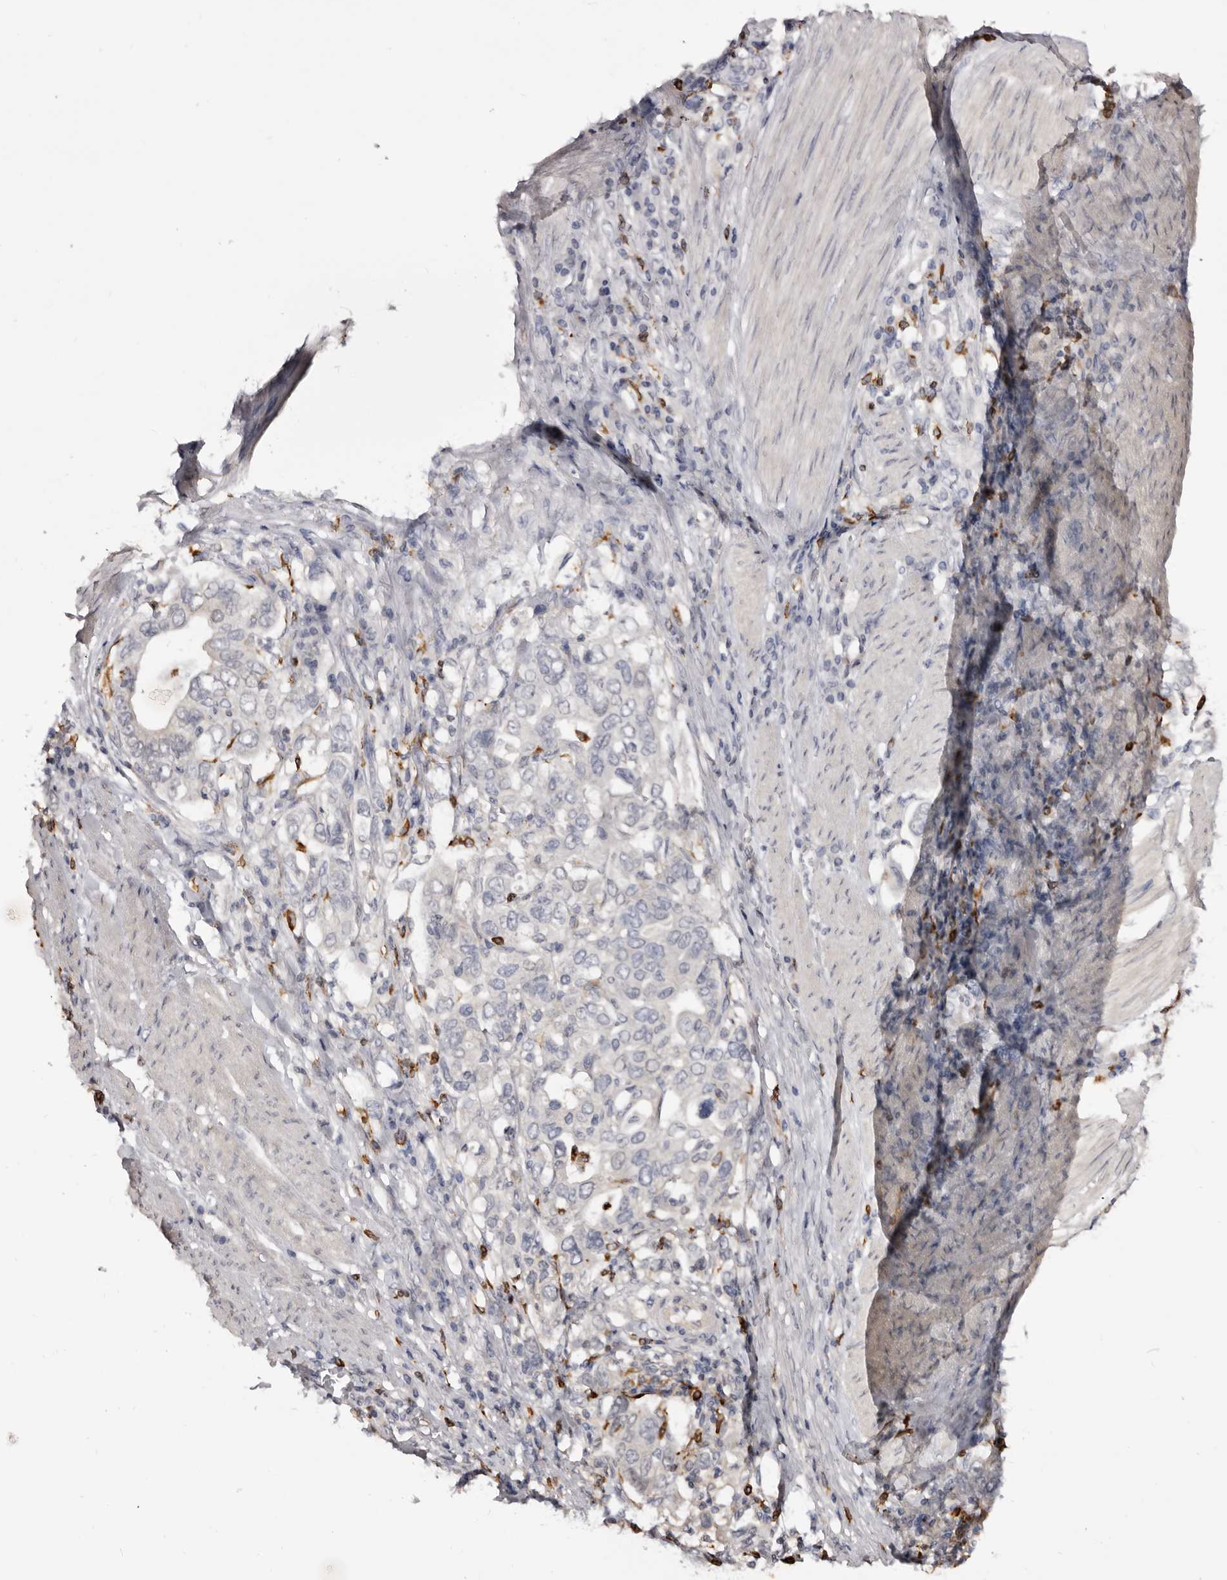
{"staining": {"intensity": "negative", "quantity": "none", "location": "none"}, "tissue": "stomach cancer", "cell_type": "Tumor cells", "image_type": "cancer", "snomed": [{"axis": "morphology", "description": "Adenocarcinoma, NOS"}, {"axis": "topography", "description": "Stomach, upper"}], "caption": "High magnification brightfield microscopy of stomach cancer stained with DAB (brown) and counterstained with hematoxylin (blue): tumor cells show no significant positivity.", "gene": "TNNI1", "patient": {"sex": "male", "age": 62}}